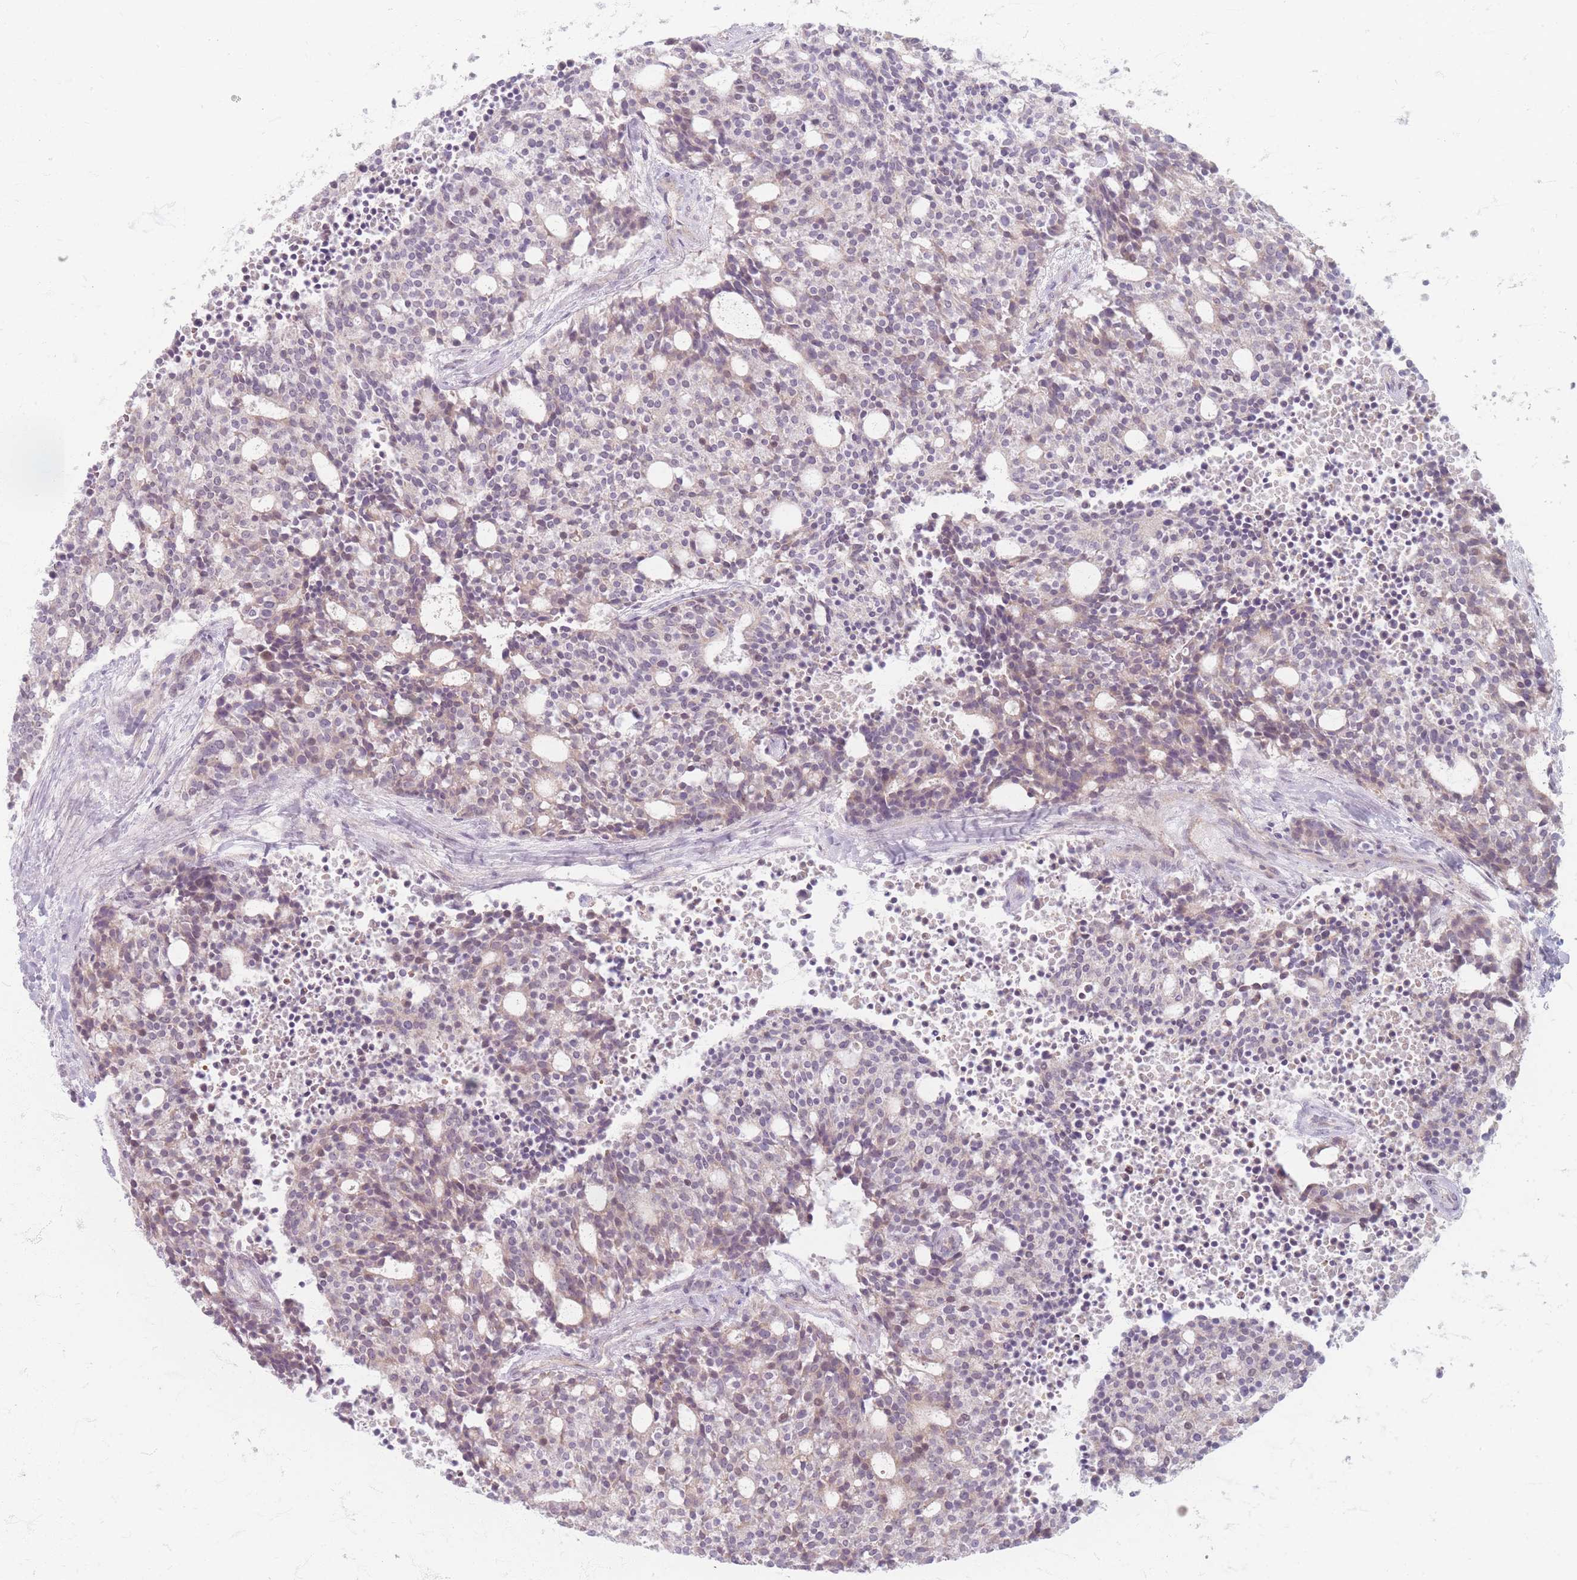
{"staining": {"intensity": "weak", "quantity": "<25%", "location": "cytoplasmic/membranous"}, "tissue": "carcinoid", "cell_type": "Tumor cells", "image_type": "cancer", "snomed": [{"axis": "morphology", "description": "Carcinoid, malignant, NOS"}, {"axis": "topography", "description": "Pancreas"}], "caption": "The micrograph shows no significant expression in tumor cells of malignant carcinoid.", "gene": "GABRA6", "patient": {"sex": "female", "age": 54}}